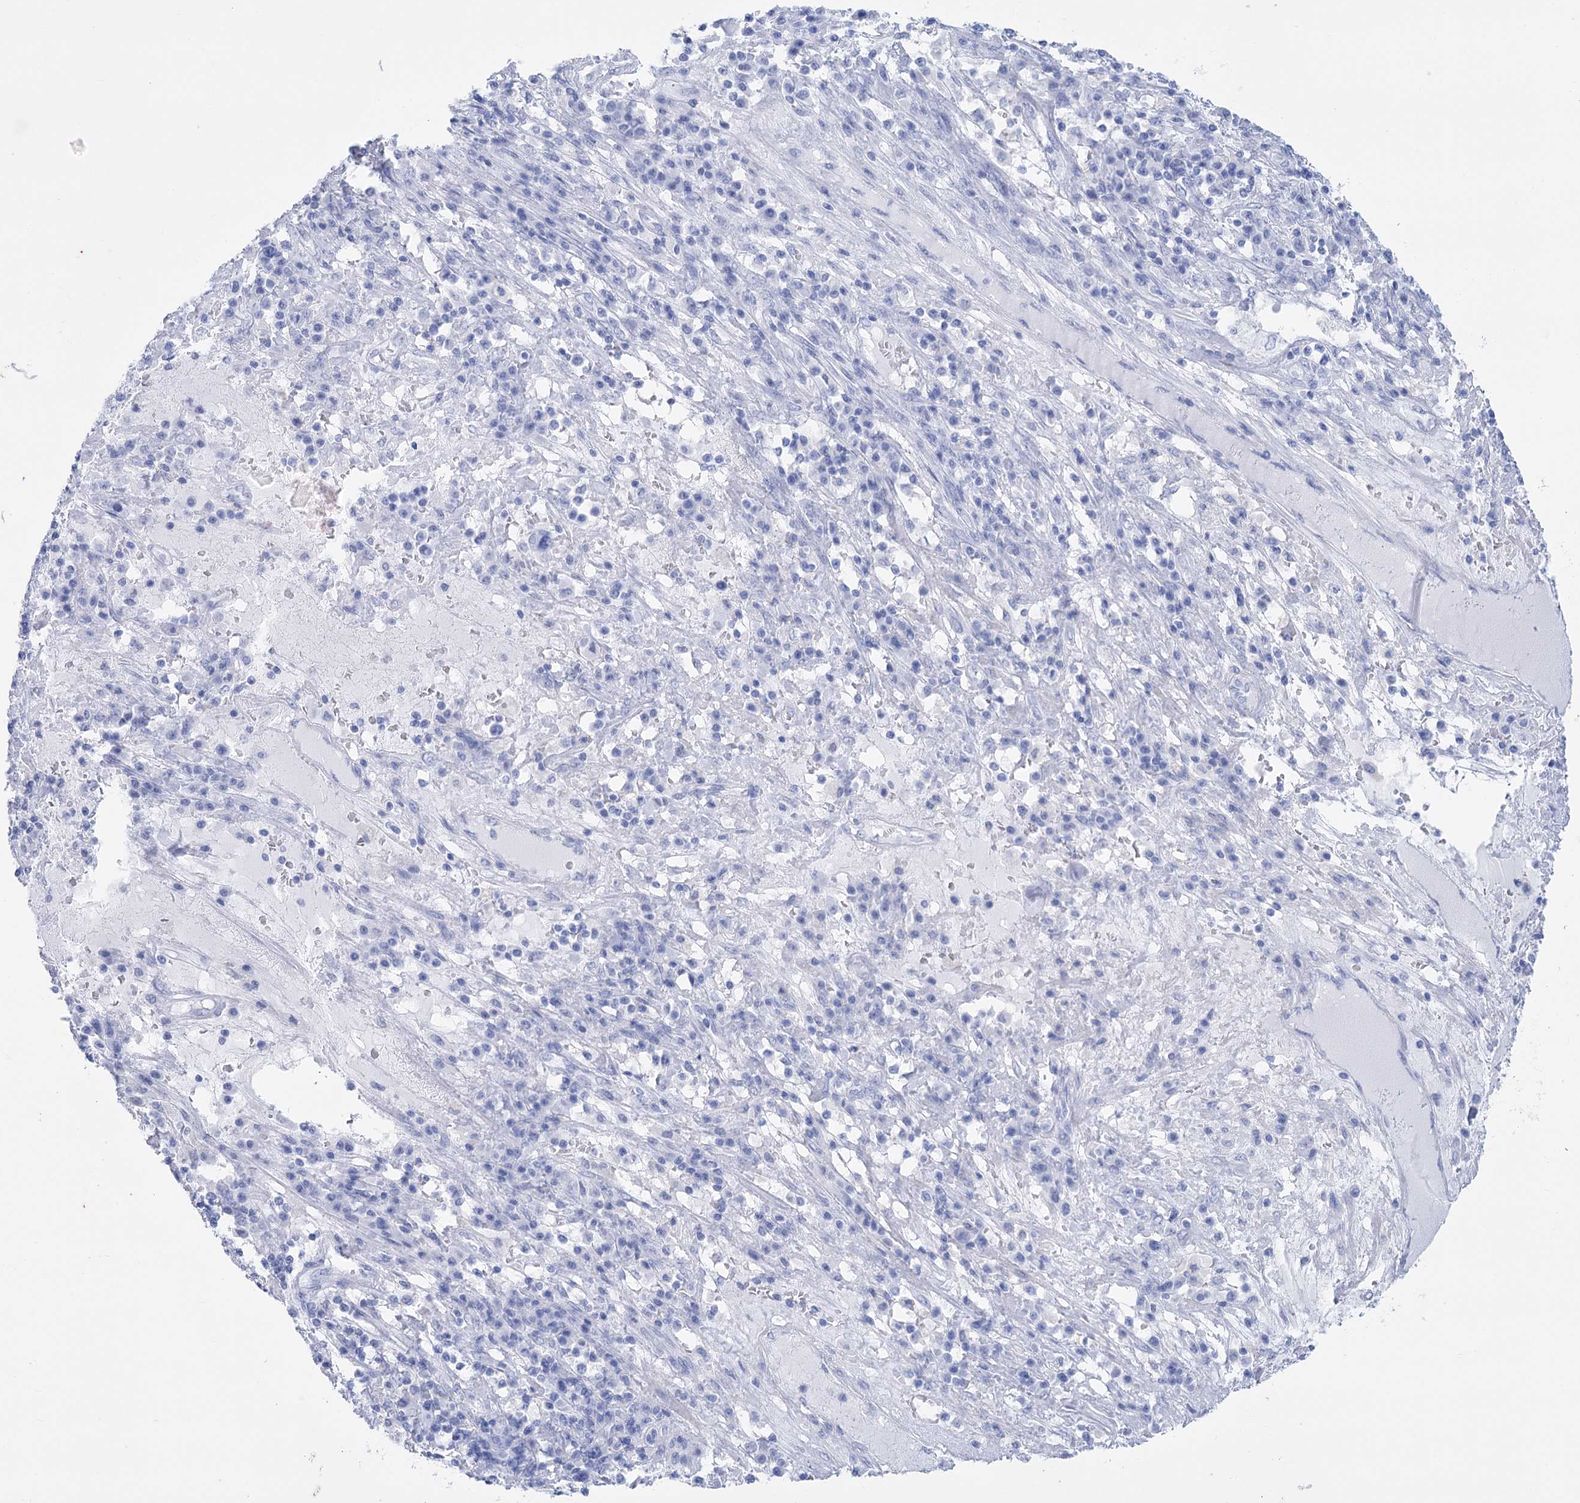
{"staining": {"intensity": "negative", "quantity": "none", "location": "none"}, "tissue": "endometrial cancer", "cell_type": "Tumor cells", "image_type": "cancer", "snomed": [{"axis": "morphology", "description": "Adenocarcinoma, NOS"}, {"axis": "topography", "description": "Endometrium"}], "caption": "The immunohistochemistry photomicrograph has no significant positivity in tumor cells of adenocarcinoma (endometrial) tissue. (DAB (3,3'-diaminobenzidine) immunohistochemistry (IHC) with hematoxylin counter stain).", "gene": "PCDHA1", "patient": {"sex": "female", "age": 49}}